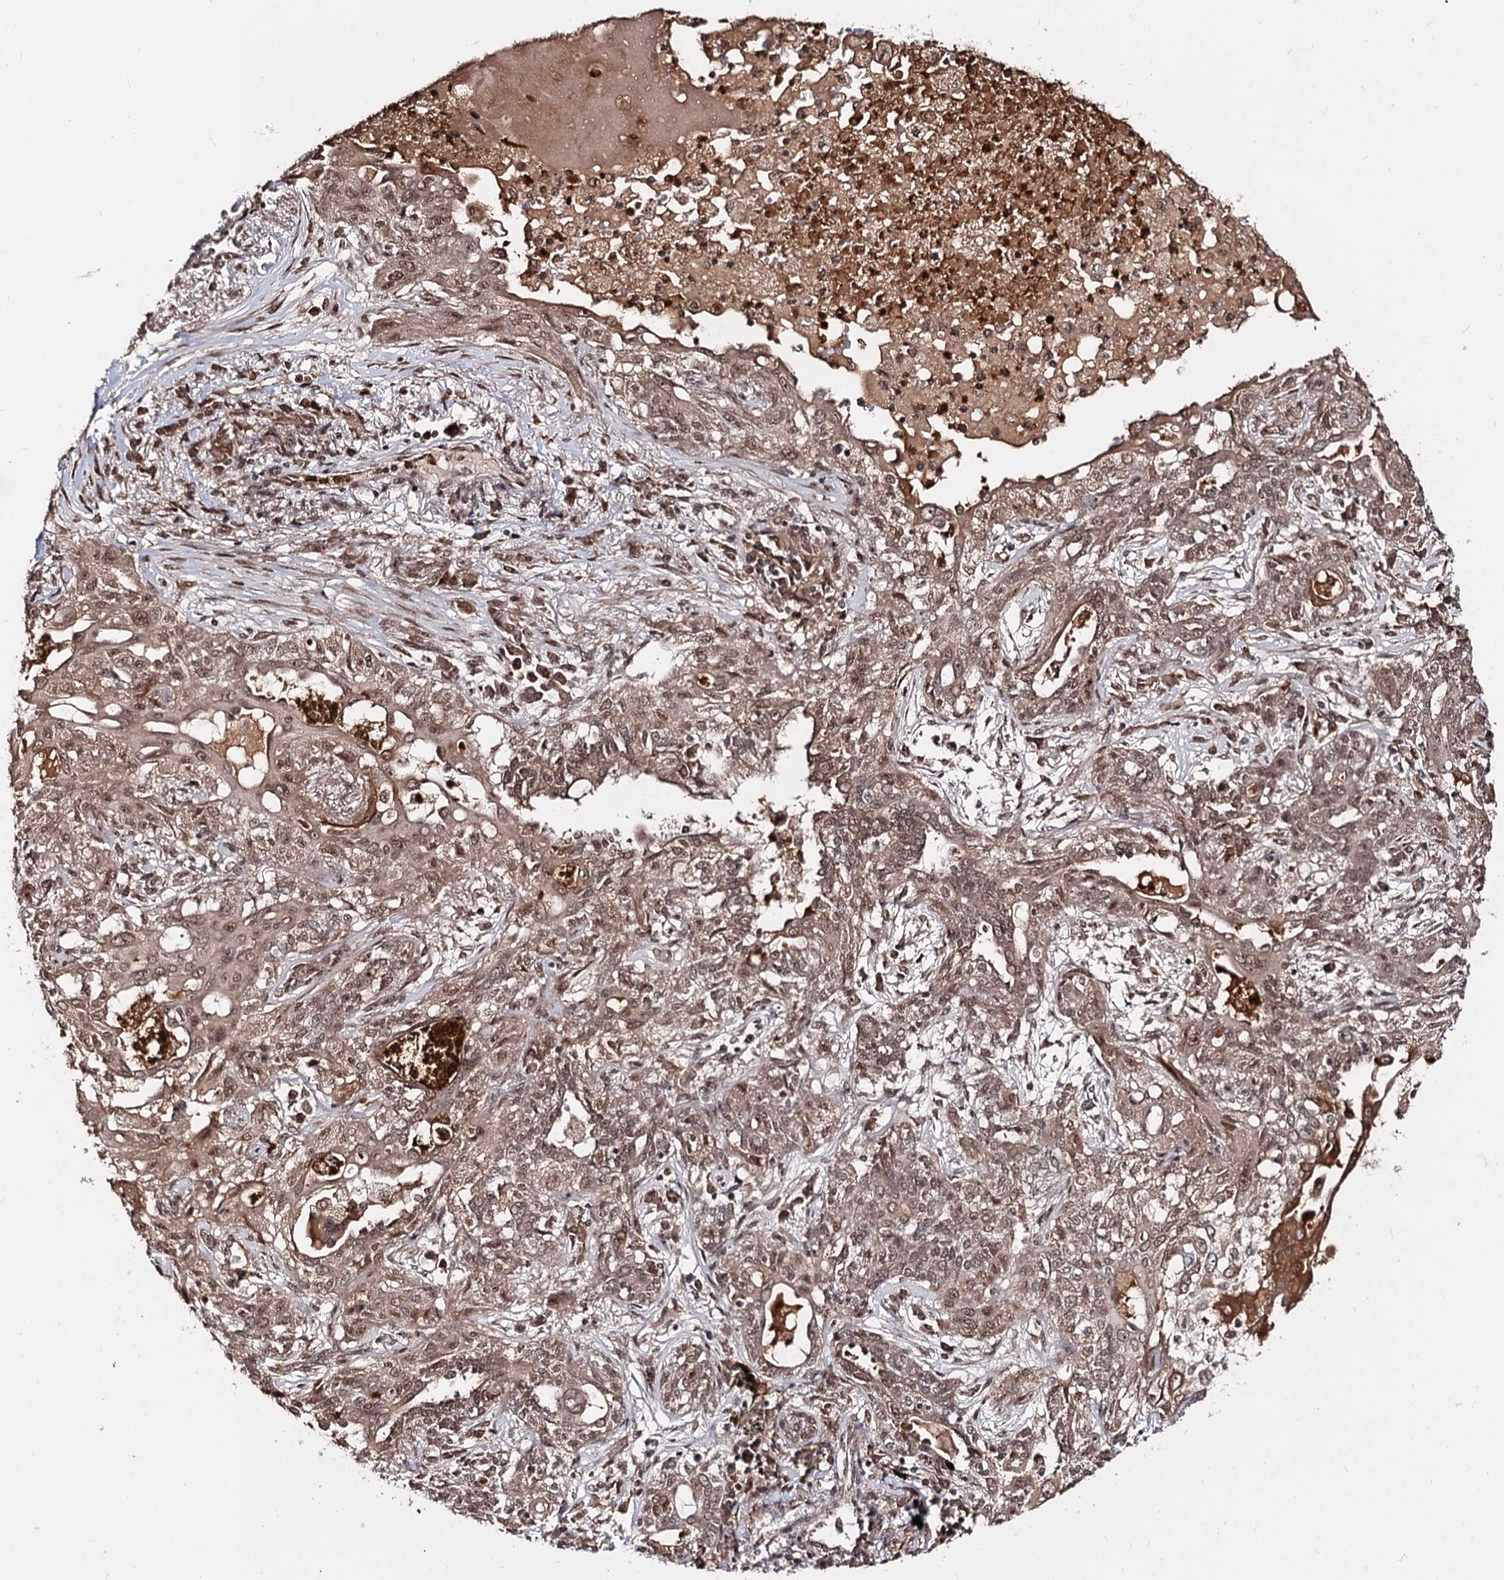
{"staining": {"intensity": "moderate", "quantity": ">75%", "location": "cytoplasmic/membranous,nuclear"}, "tissue": "lung cancer", "cell_type": "Tumor cells", "image_type": "cancer", "snomed": [{"axis": "morphology", "description": "Squamous cell carcinoma, NOS"}, {"axis": "topography", "description": "Lung"}], "caption": "Immunohistochemical staining of human lung cancer reveals medium levels of moderate cytoplasmic/membranous and nuclear expression in approximately >75% of tumor cells.", "gene": "SFSWAP", "patient": {"sex": "female", "age": 70}}